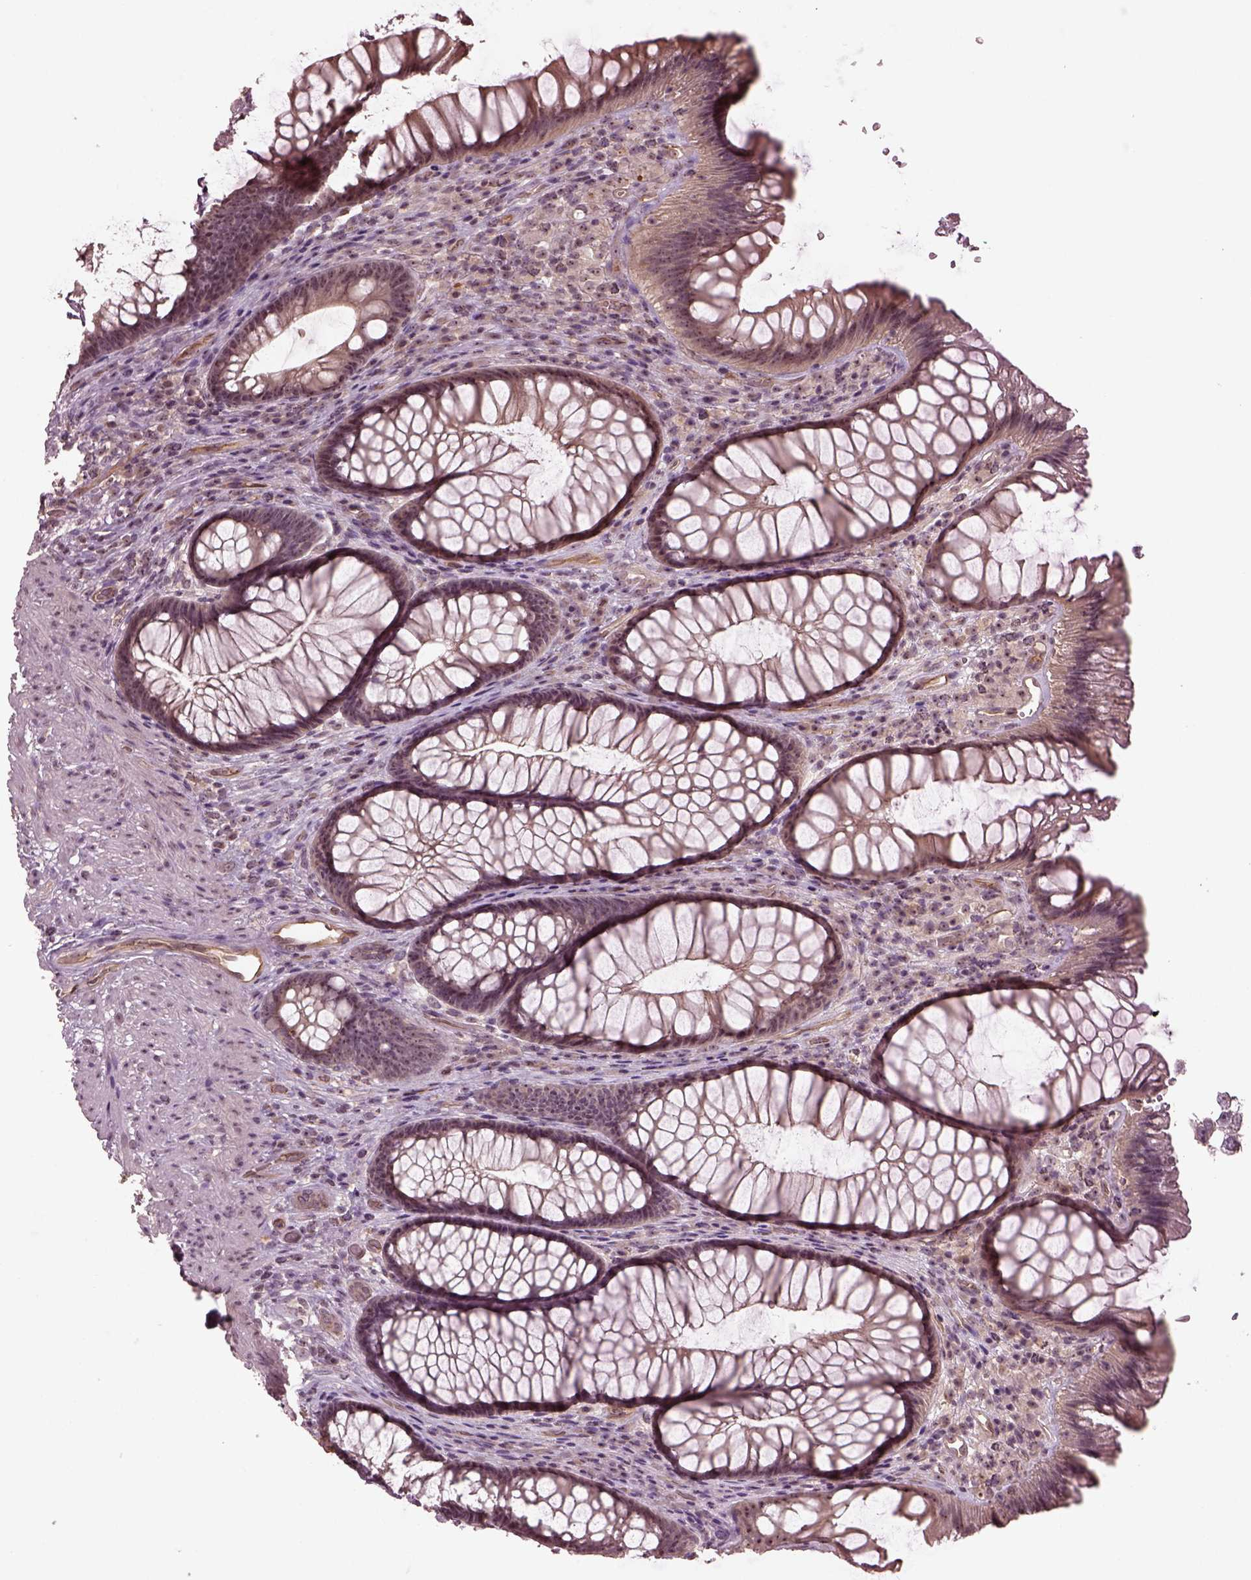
{"staining": {"intensity": "weak", "quantity": "25%-75%", "location": "cytoplasmic/membranous"}, "tissue": "rectum", "cell_type": "Glandular cells", "image_type": "normal", "snomed": [{"axis": "morphology", "description": "Normal tissue, NOS"}, {"axis": "topography", "description": "Smooth muscle"}, {"axis": "topography", "description": "Rectum"}], "caption": "IHC photomicrograph of benign rectum stained for a protein (brown), which shows low levels of weak cytoplasmic/membranous staining in approximately 25%-75% of glandular cells.", "gene": "GNRH1", "patient": {"sex": "male", "age": 53}}